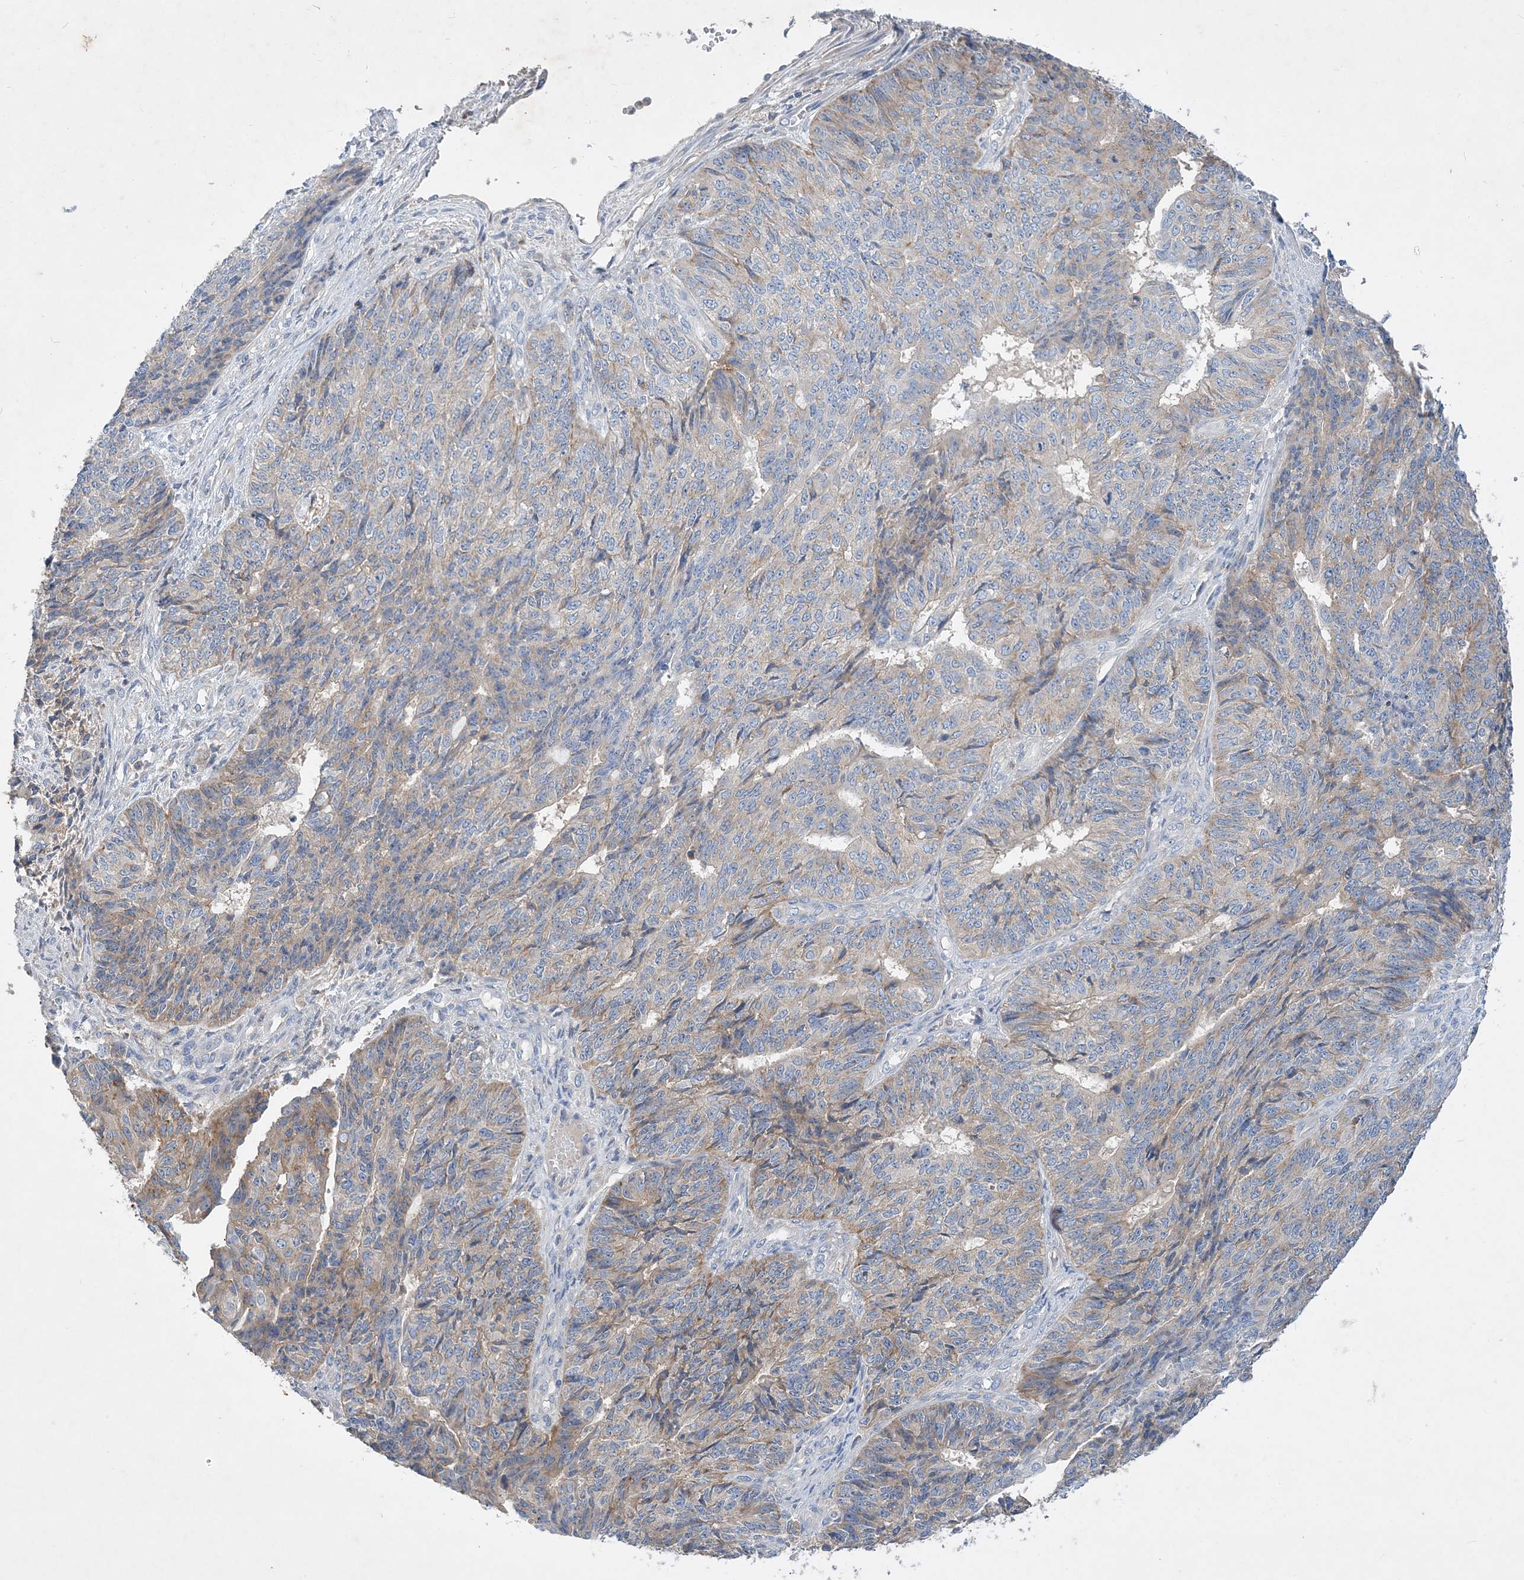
{"staining": {"intensity": "weak", "quantity": "25%-75%", "location": "cytoplasmic/membranous"}, "tissue": "endometrial cancer", "cell_type": "Tumor cells", "image_type": "cancer", "snomed": [{"axis": "morphology", "description": "Adenocarcinoma, NOS"}, {"axis": "topography", "description": "Endometrium"}], "caption": "DAB (3,3'-diaminobenzidine) immunohistochemical staining of endometrial cancer exhibits weak cytoplasmic/membranous protein positivity in approximately 25%-75% of tumor cells. Using DAB (3,3'-diaminobenzidine) (brown) and hematoxylin (blue) stains, captured at high magnification using brightfield microscopy.", "gene": "GRINA", "patient": {"sex": "female", "age": 32}}